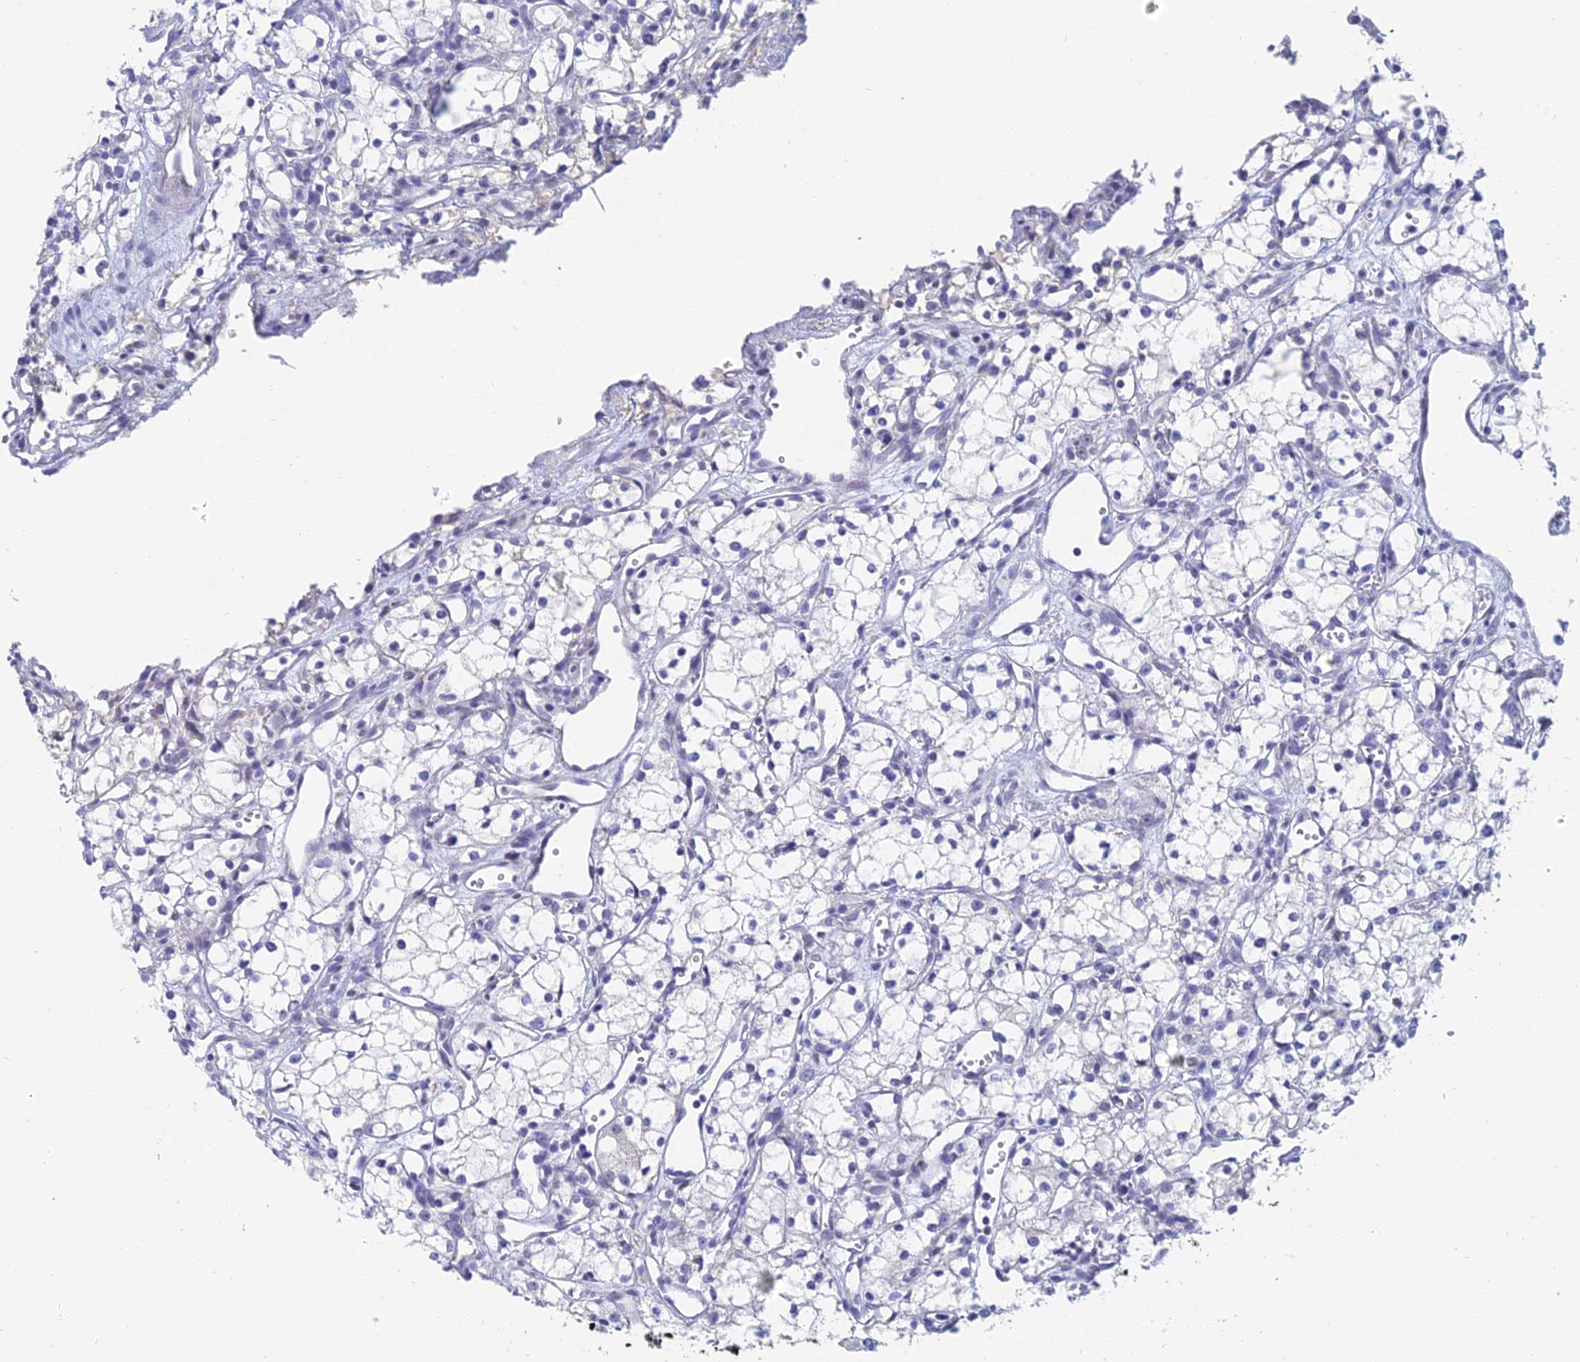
{"staining": {"intensity": "negative", "quantity": "none", "location": "none"}, "tissue": "renal cancer", "cell_type": "Tumor cells", "image_type": "cancer", "snomed": [{"axis": "morphology", "description": "Adenocarcinoma, NOS"}, {"axis": "topography", "description": "Kidney"}], "caption": "The image shows no significant positivity in tumor cells of renal cancer.", "gene": "ACSM1", "patient": {"sex": "male", "age": 59}}